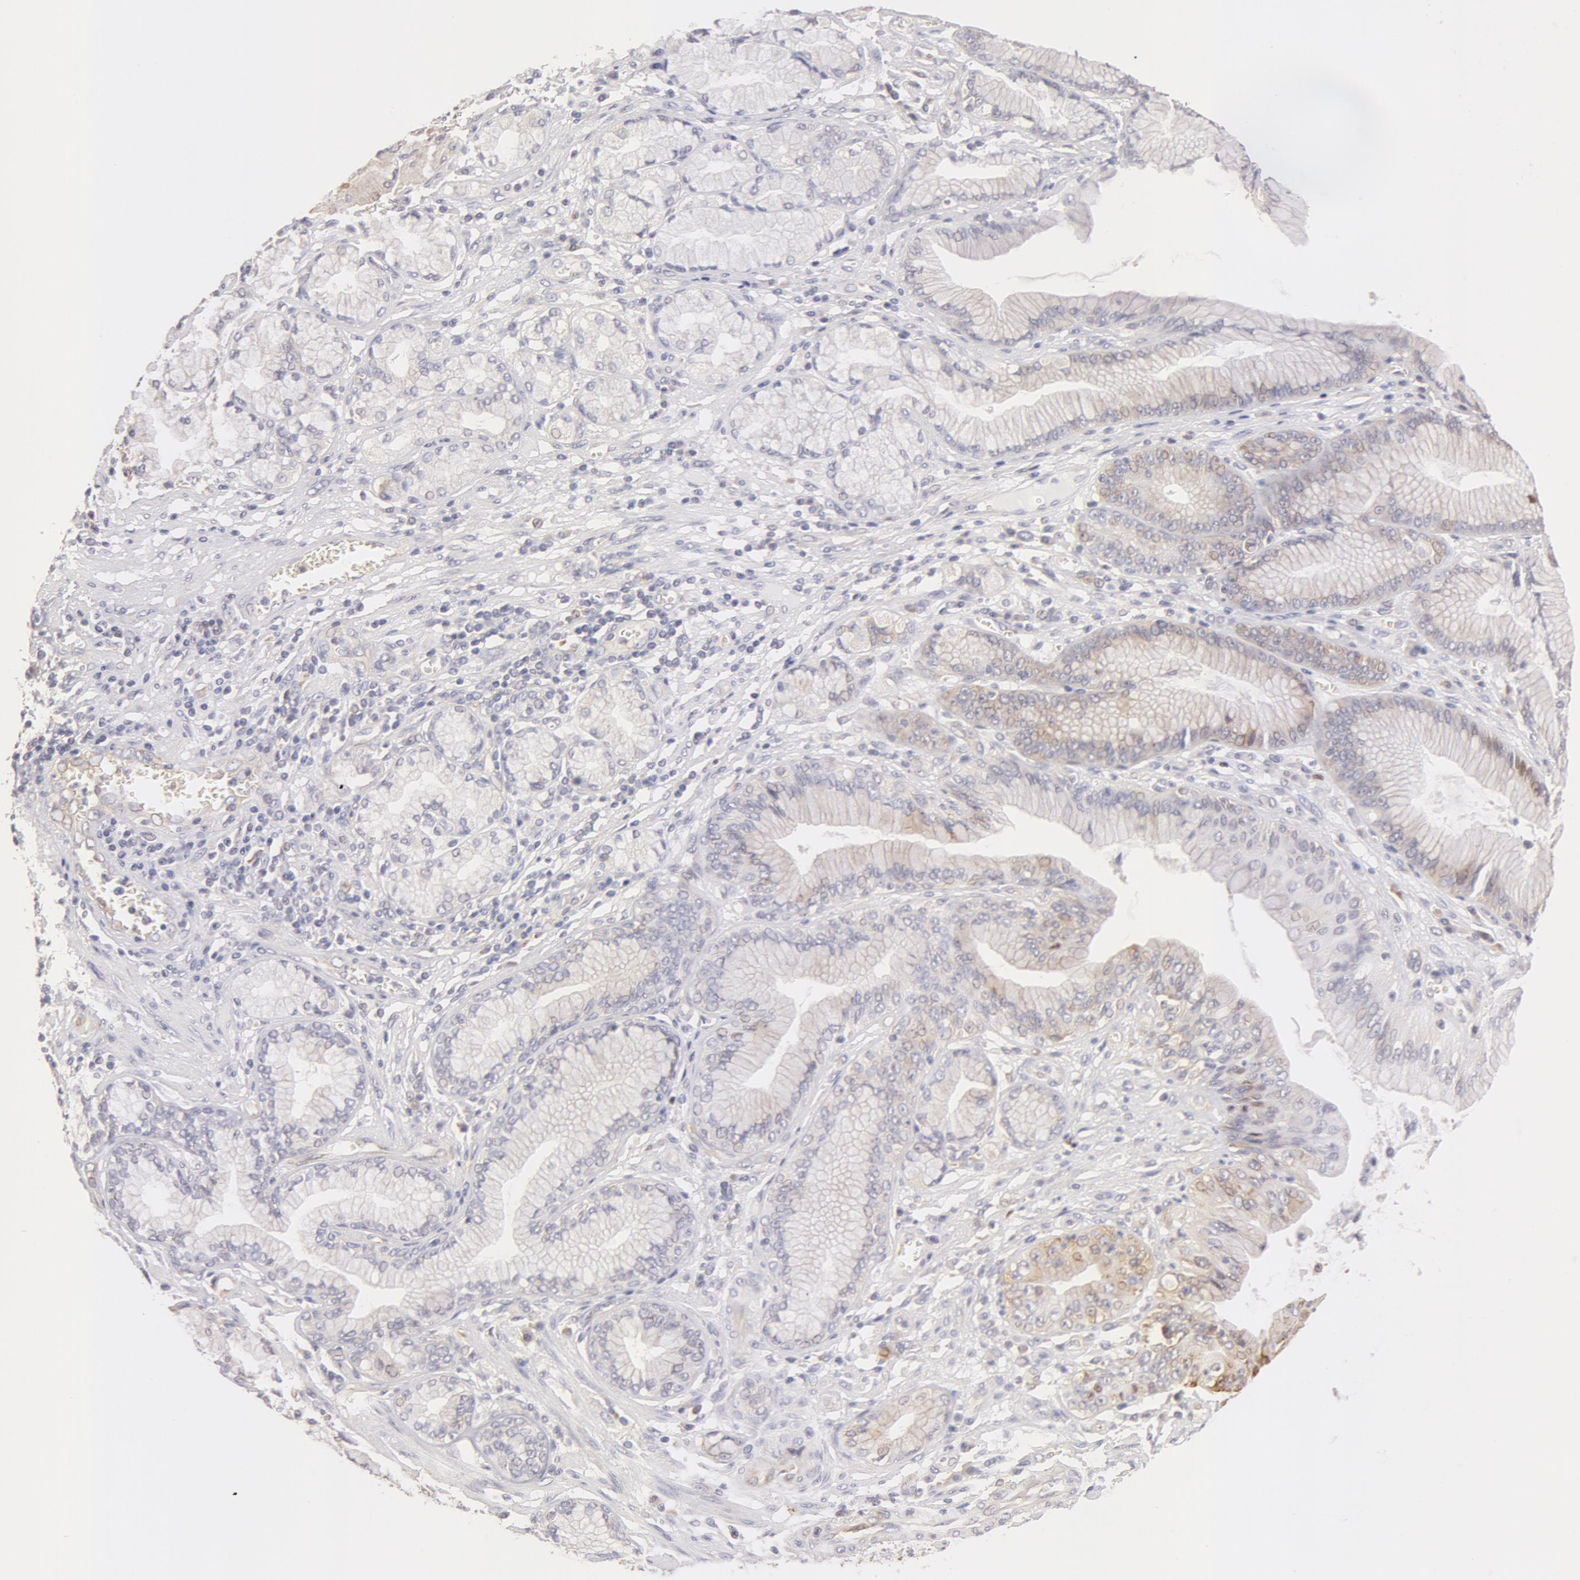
{"staining": {"intensity": "weak", "quantity": "25%-75%", "location": "cytoplasmic/membranous"}, "tissue": "stomach cancer", "cell_type": "Tumor cells", "image_type": "cancer", "snomed": [{"axis": "morphology", "description": "Adenocarcinoma, NOS"}, {"axis": "topography", "description": "Pancreas"}, {"axis": "topography", "description": "Stomach, upper"}], "caption": "There is low levels of weak cytoplasmic/membranous expression in tumor cells of stomach cancer (adenocarcinoma), as demonstrated by immunohistochemical staining (brown color).", "gene": "DDX3Y", "patient": {"sex": "male", "age": 77}}